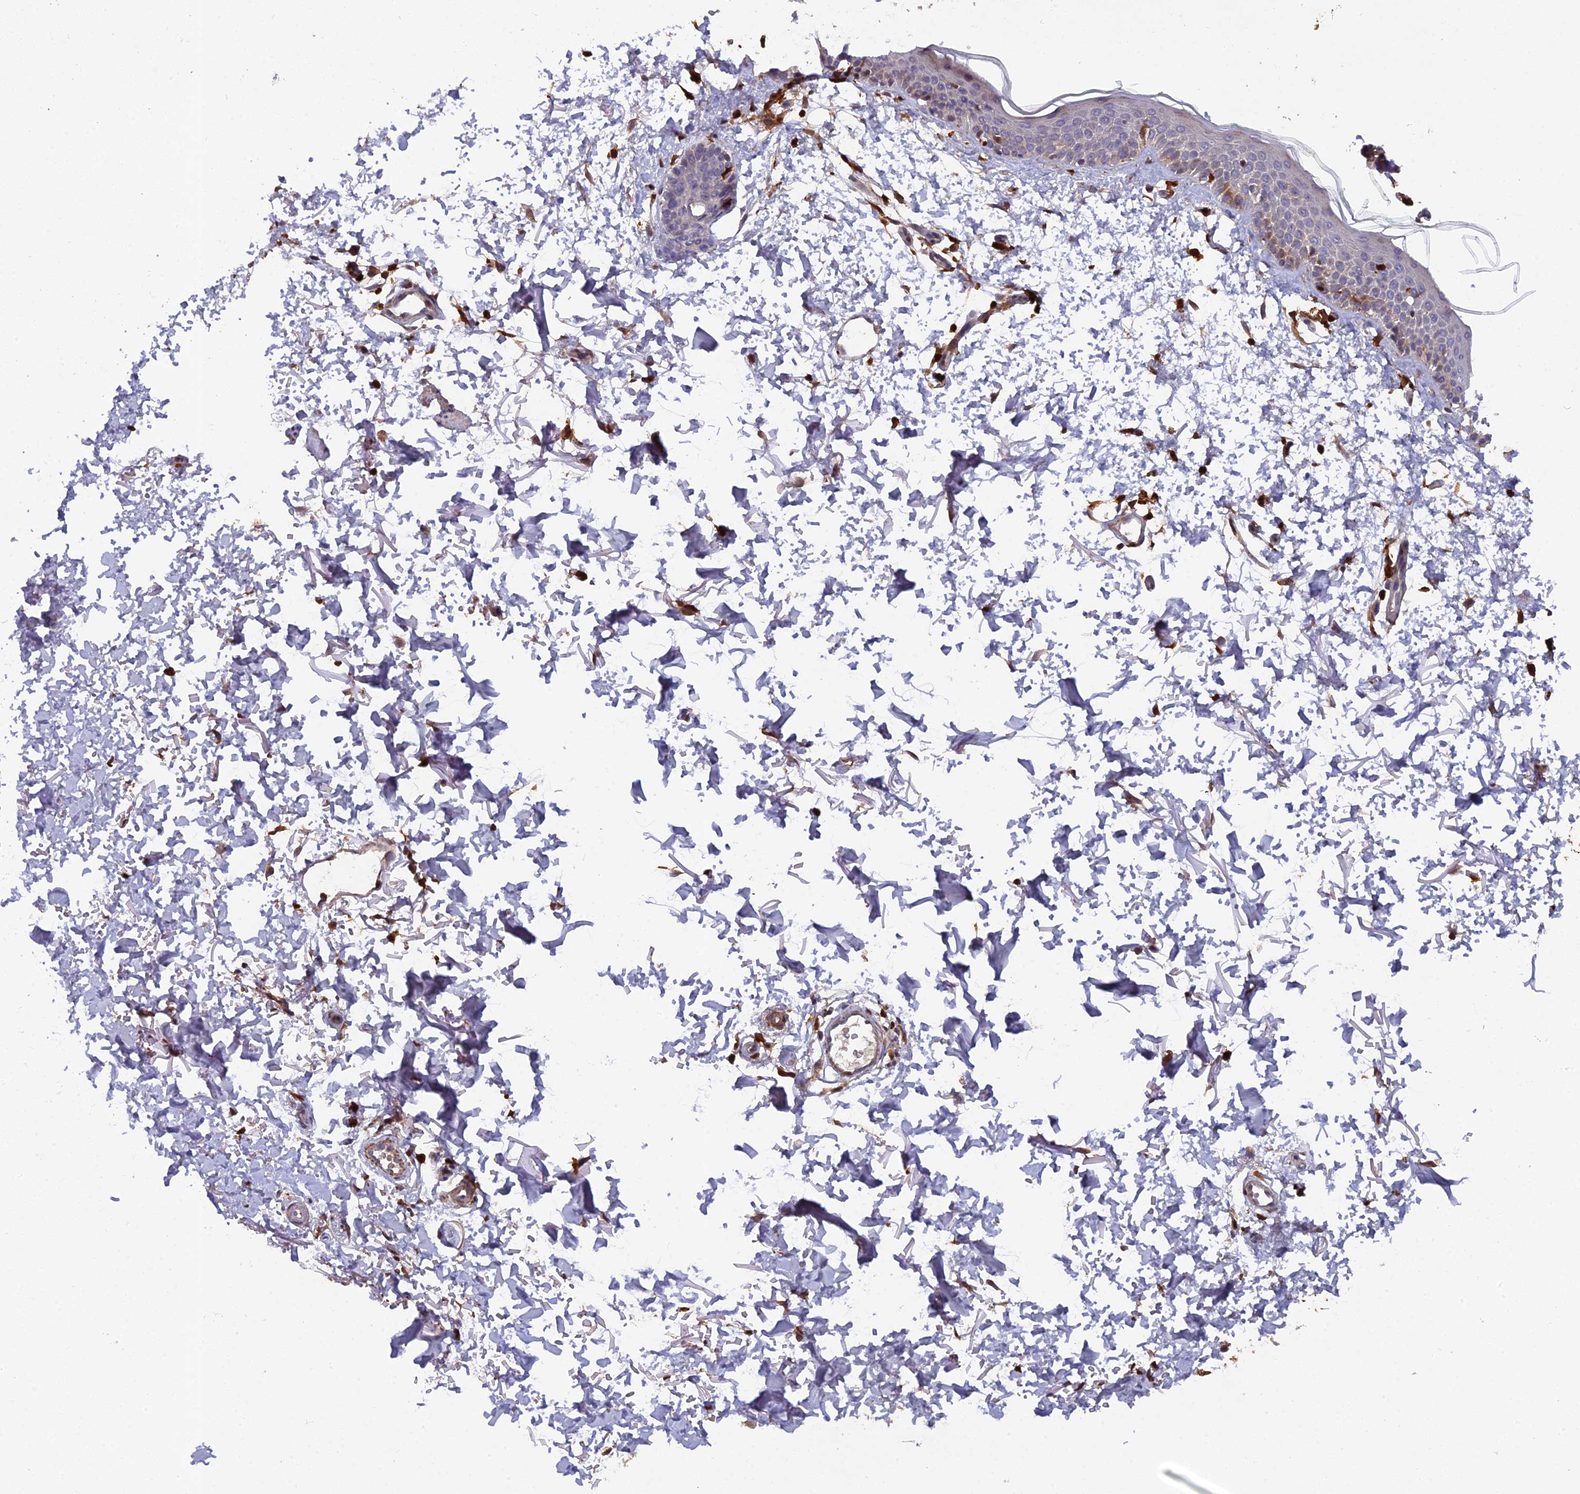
{"staining": {"intensity": "strong", "quantity": ">75%", "location": "cytoplasmic/membranous"}, "tissue": "skin", "cell_type": "Fibroblasts", "image_type": "normal", "snomed": [{"axis": "morphology", "description": "Normal tissue, NOS"}, {"axis": "topography", "description": "Skin"}], "caption": "Protein staining shows strong cytoplasmic/membranous staining in about >75% of fibroblasts in benign skin. The protein is stained brown, and the nuclei are stained in blue (DAB (3,3'-diaminobenzidine) IHC with brightfield microscopy, high magnification).", "gene": "GALK2", "patient": {"sex": "male", "age": 66}}